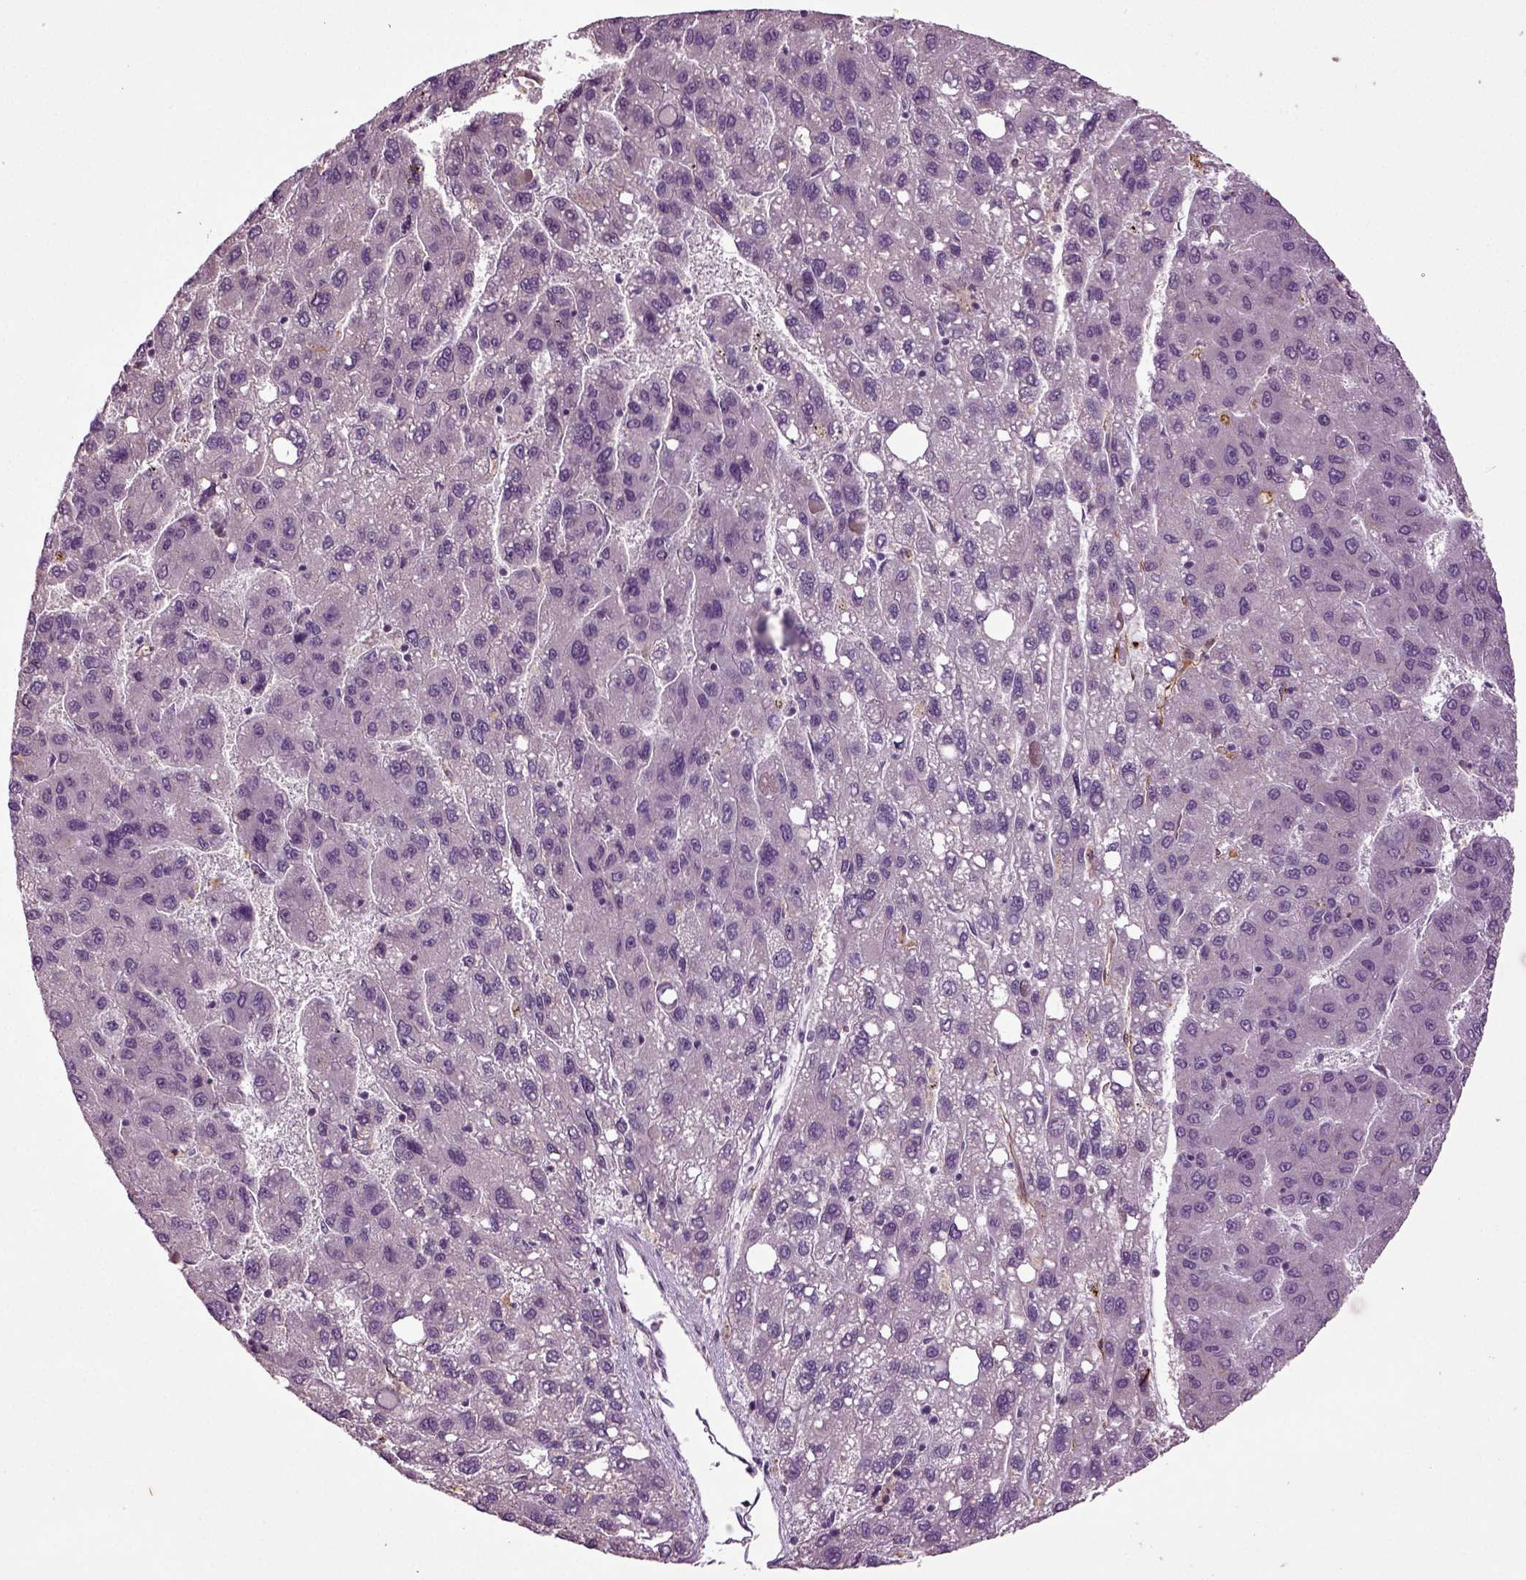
{"staining": {"intensity": "negative", "quantity": "none", "location": "none"}, "tissue": "liver cancer", "cell_type": "Tumor cells", "image_type": "cancer", "snomed": [{"axis": "morphology", "description": "Carcinoma, Hepatocellular, NOS"}, {"axis": "topography", "description": "Liver"}], "caption": "This is an IHC image of human liver cancer. There is no expression in tumor cells.", "gene": "SLC17A6", "patient": {"sex": "female", "age": 82}}